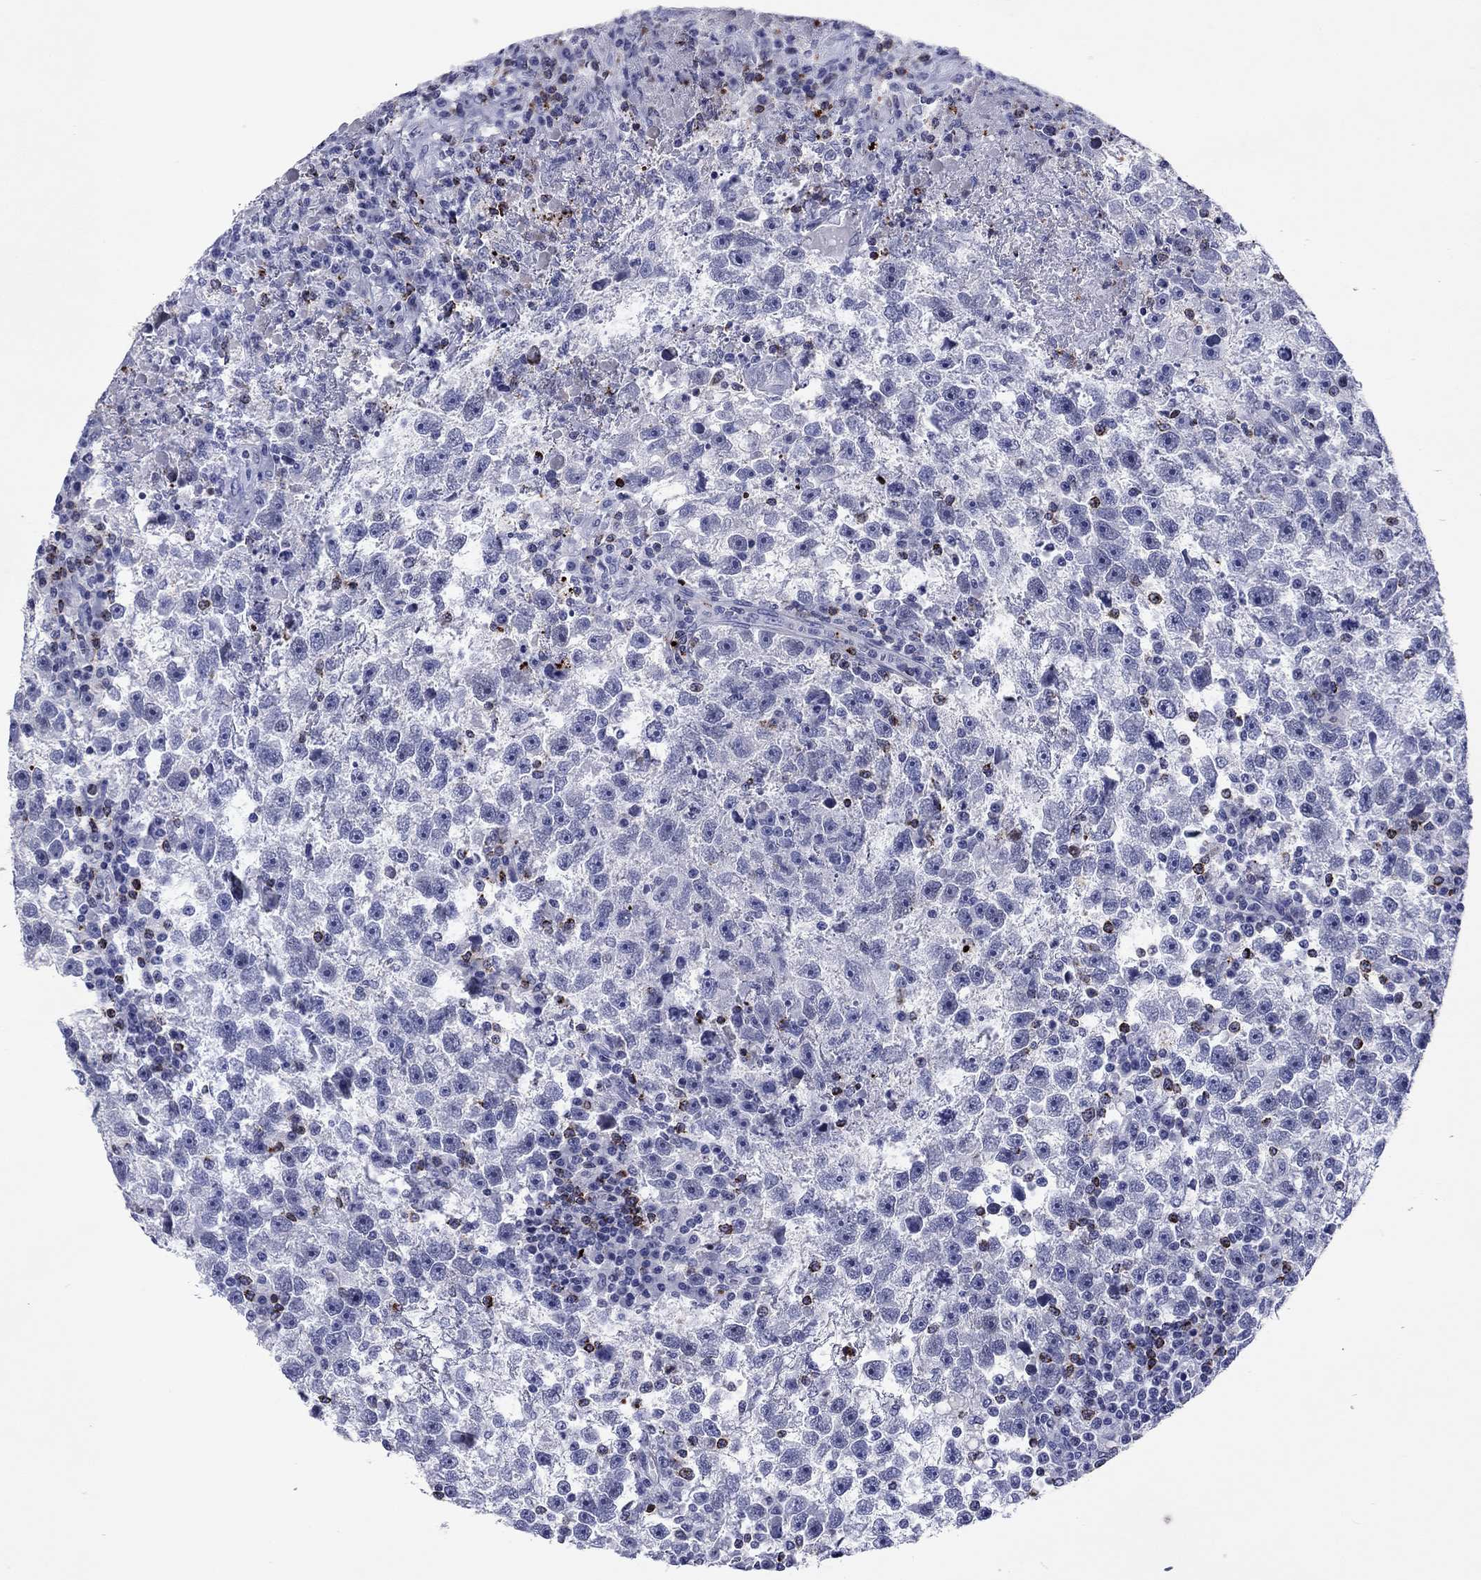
{"staining": {"intensity": "negative", "quantity": "none", "location": "none"}, "tissue": "testis cancer", "cell_type": "Tumor cells", "image_type": "cancer", "snomed": [{"axis": "morphology", "description": "Seminoma, NOS"}, {"axis": "topography", "description": "Testis"}], "caption": "Seminoma (testis) was stained to show a protein in brown. There is no significant staining in tumor cells.", "gene": "GZMK", "patient": {"sex": "male", "age": 47}}